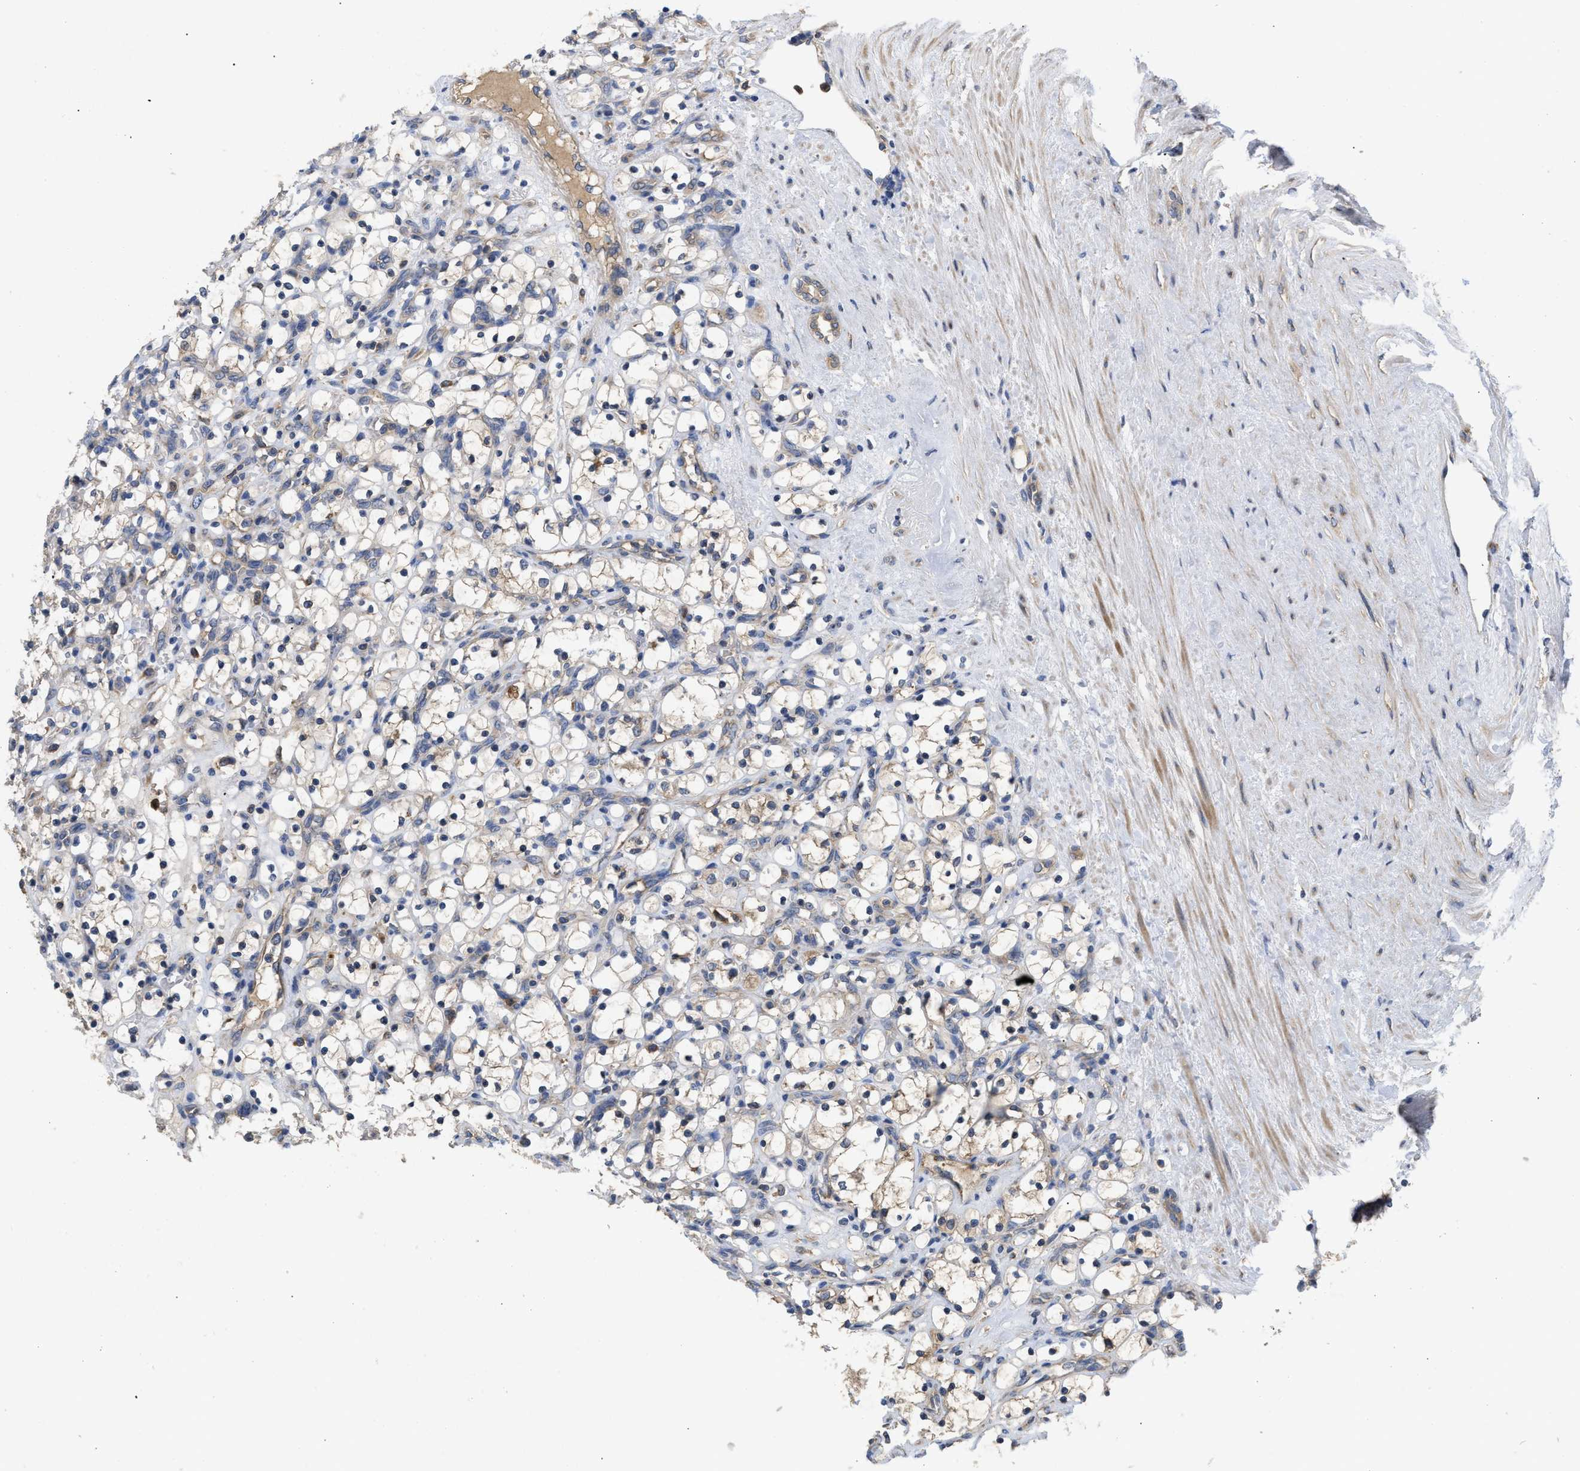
{"staining": {"intensity": "negative", "quantity": "none", "location": "none"}, "tissue": "renal cancer", "cell_type": "Tumor cells", "image_type": "cancer", "snomed": [{"axis": "morphology", "description": "Adenocarcinoma, NOS"}, {"axis": "topography", "description": "Kidney"}], "caption": "The IHC histopathology image has no significant staining in tumor cells of renal cancer tissue. (DAB (3,3'-diaminobenzidine) immunohistochemistry (IHC) visualized using brightfield microscopy, high magnification).", "gene": "RNF216", "patient": {"sex": "female", "age": 69}}